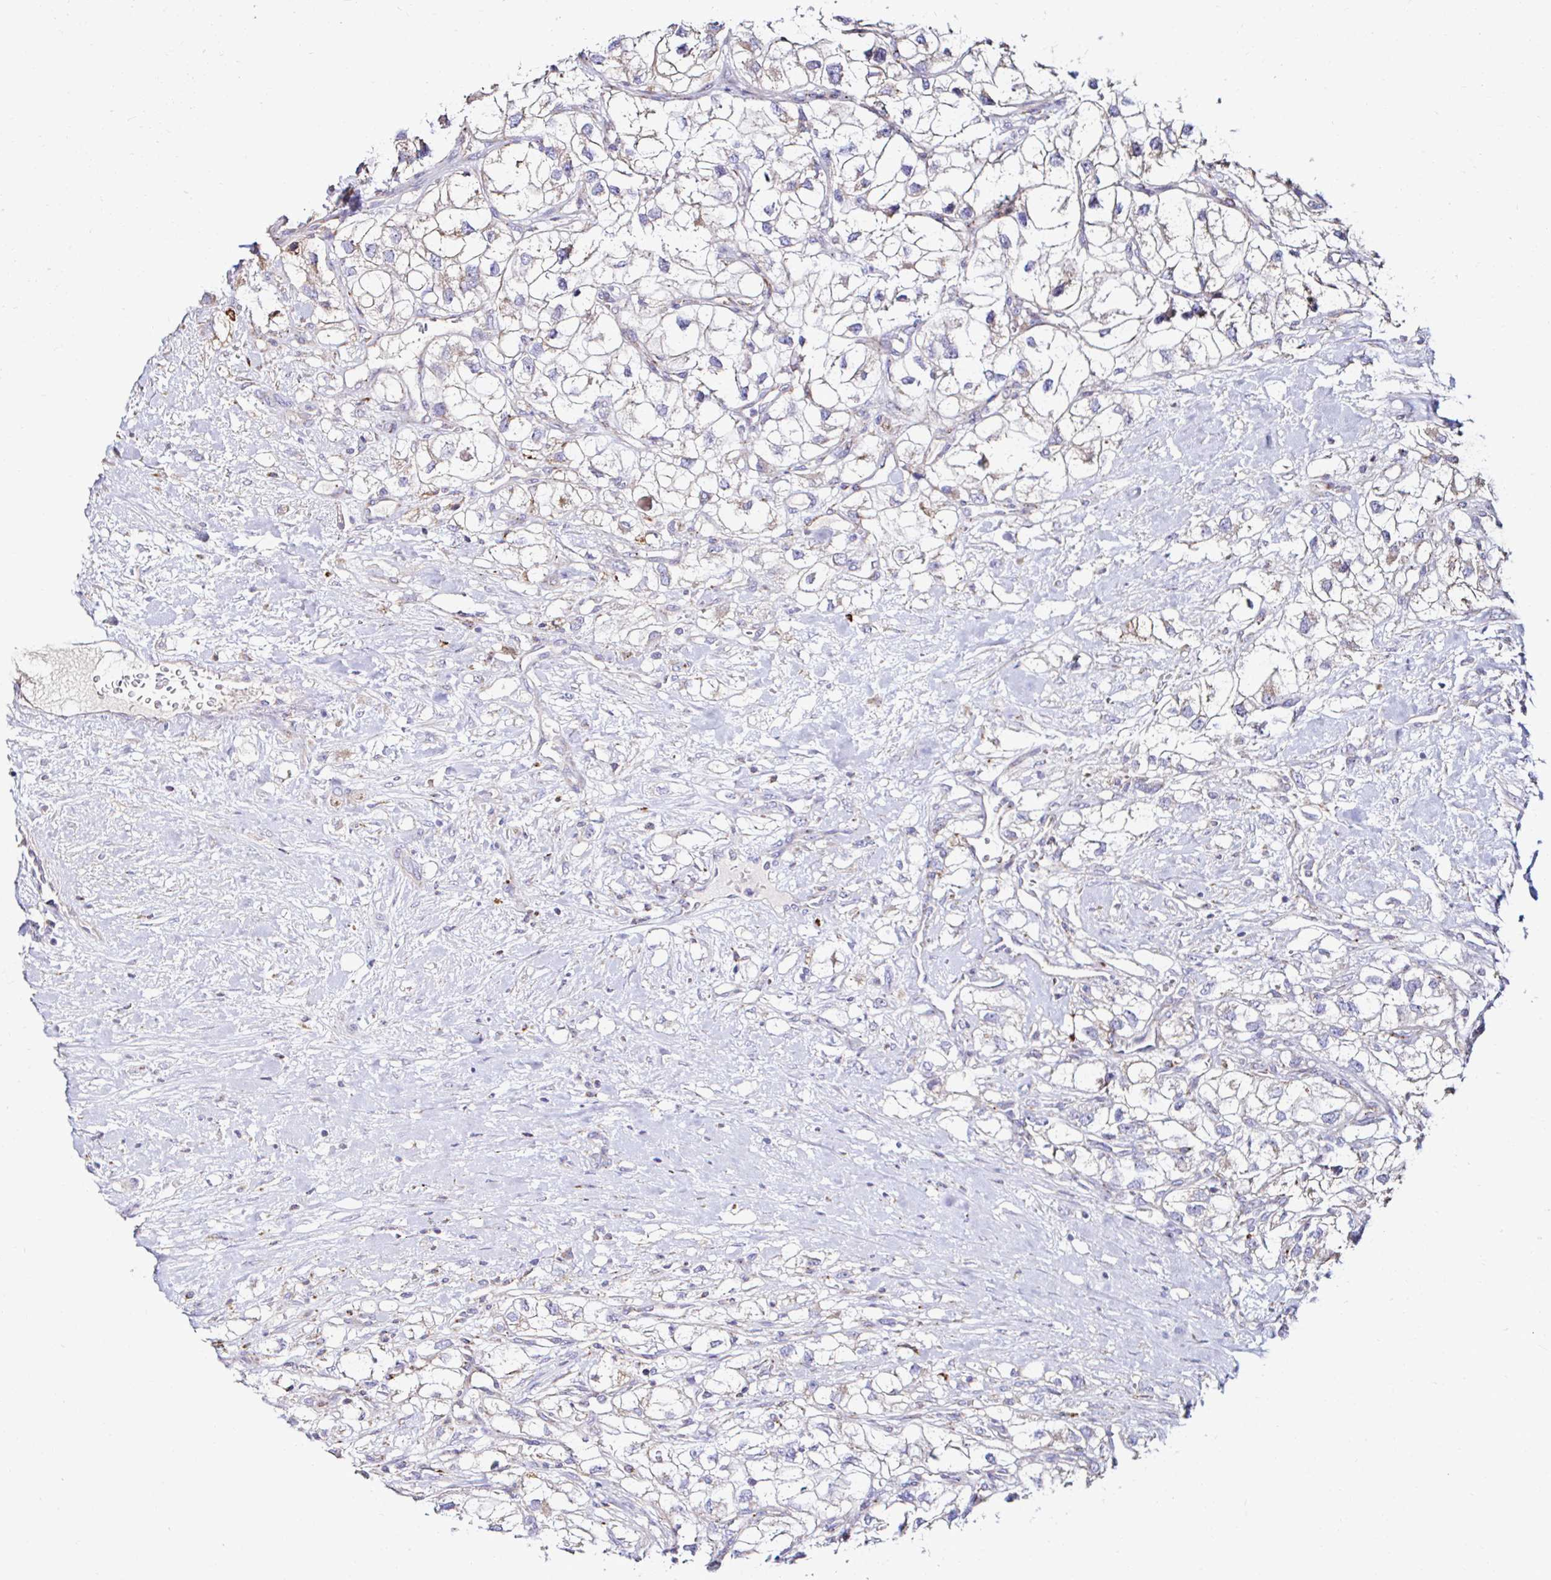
{"staining": {"intensity": "negative", "quantity": "none", "location": "none"}, "tissue": "renal cancer", "cell_type": "Tumor cells", "image_type": "cancer", "snomed": [{"axis": "morphology", "description": "Adenocarcinoma, NOS"}, {"axis": "topography", "description": "Kidney"}], "caption": "This histopathology image is of renal adenocarcinoma stained with immunohistochemistry (IHC) to label a protein in brown with the nuclei are counter-stained blue. There is no positivity in tumor cells. (DAB IHC with hematoxylin counter stain).", "gene": "GALNS", "patient": {"sex": "male", "age": 59}}